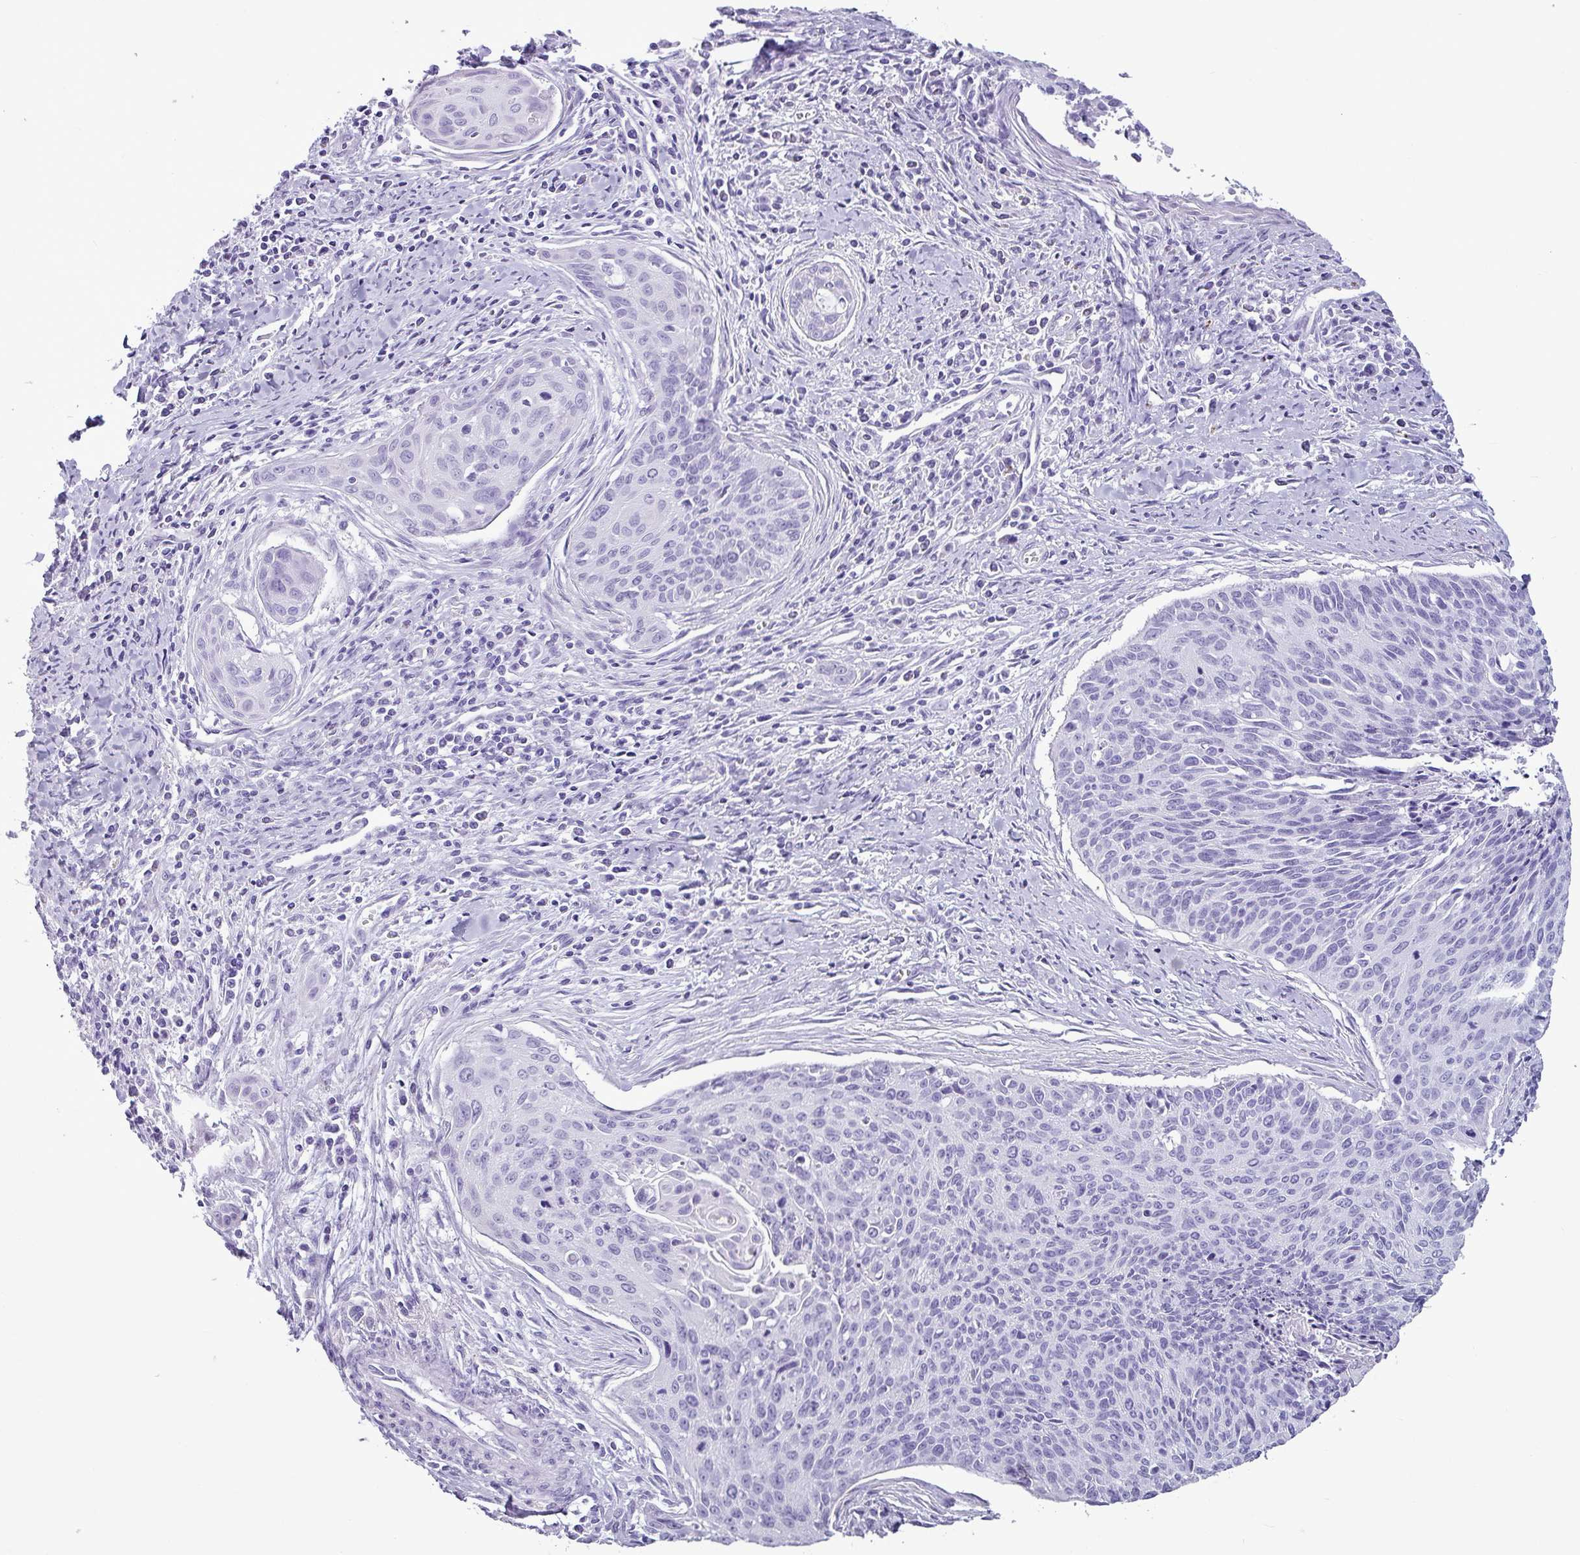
{"staining": {"intensity": "negative", "quantity": "none", "location": "none"}, "tissue": "cervical cancer", "cell_type": "Tumor cells", "image_type": "cancer", "snomed": [{"axis": "morphology", "description": "Squamous cell carcinoma, NOS"}, {"axis": "topography", "description": "Cervix"}], "caption": "A high-resolution image shows IHC staining of cervical squamous cell carcinoma, which shows no significant positivity in tumor cells. Nuclei are stained in blue.", "gene": "AMY1B", "patient": {"sex": "female", "age": 55}}